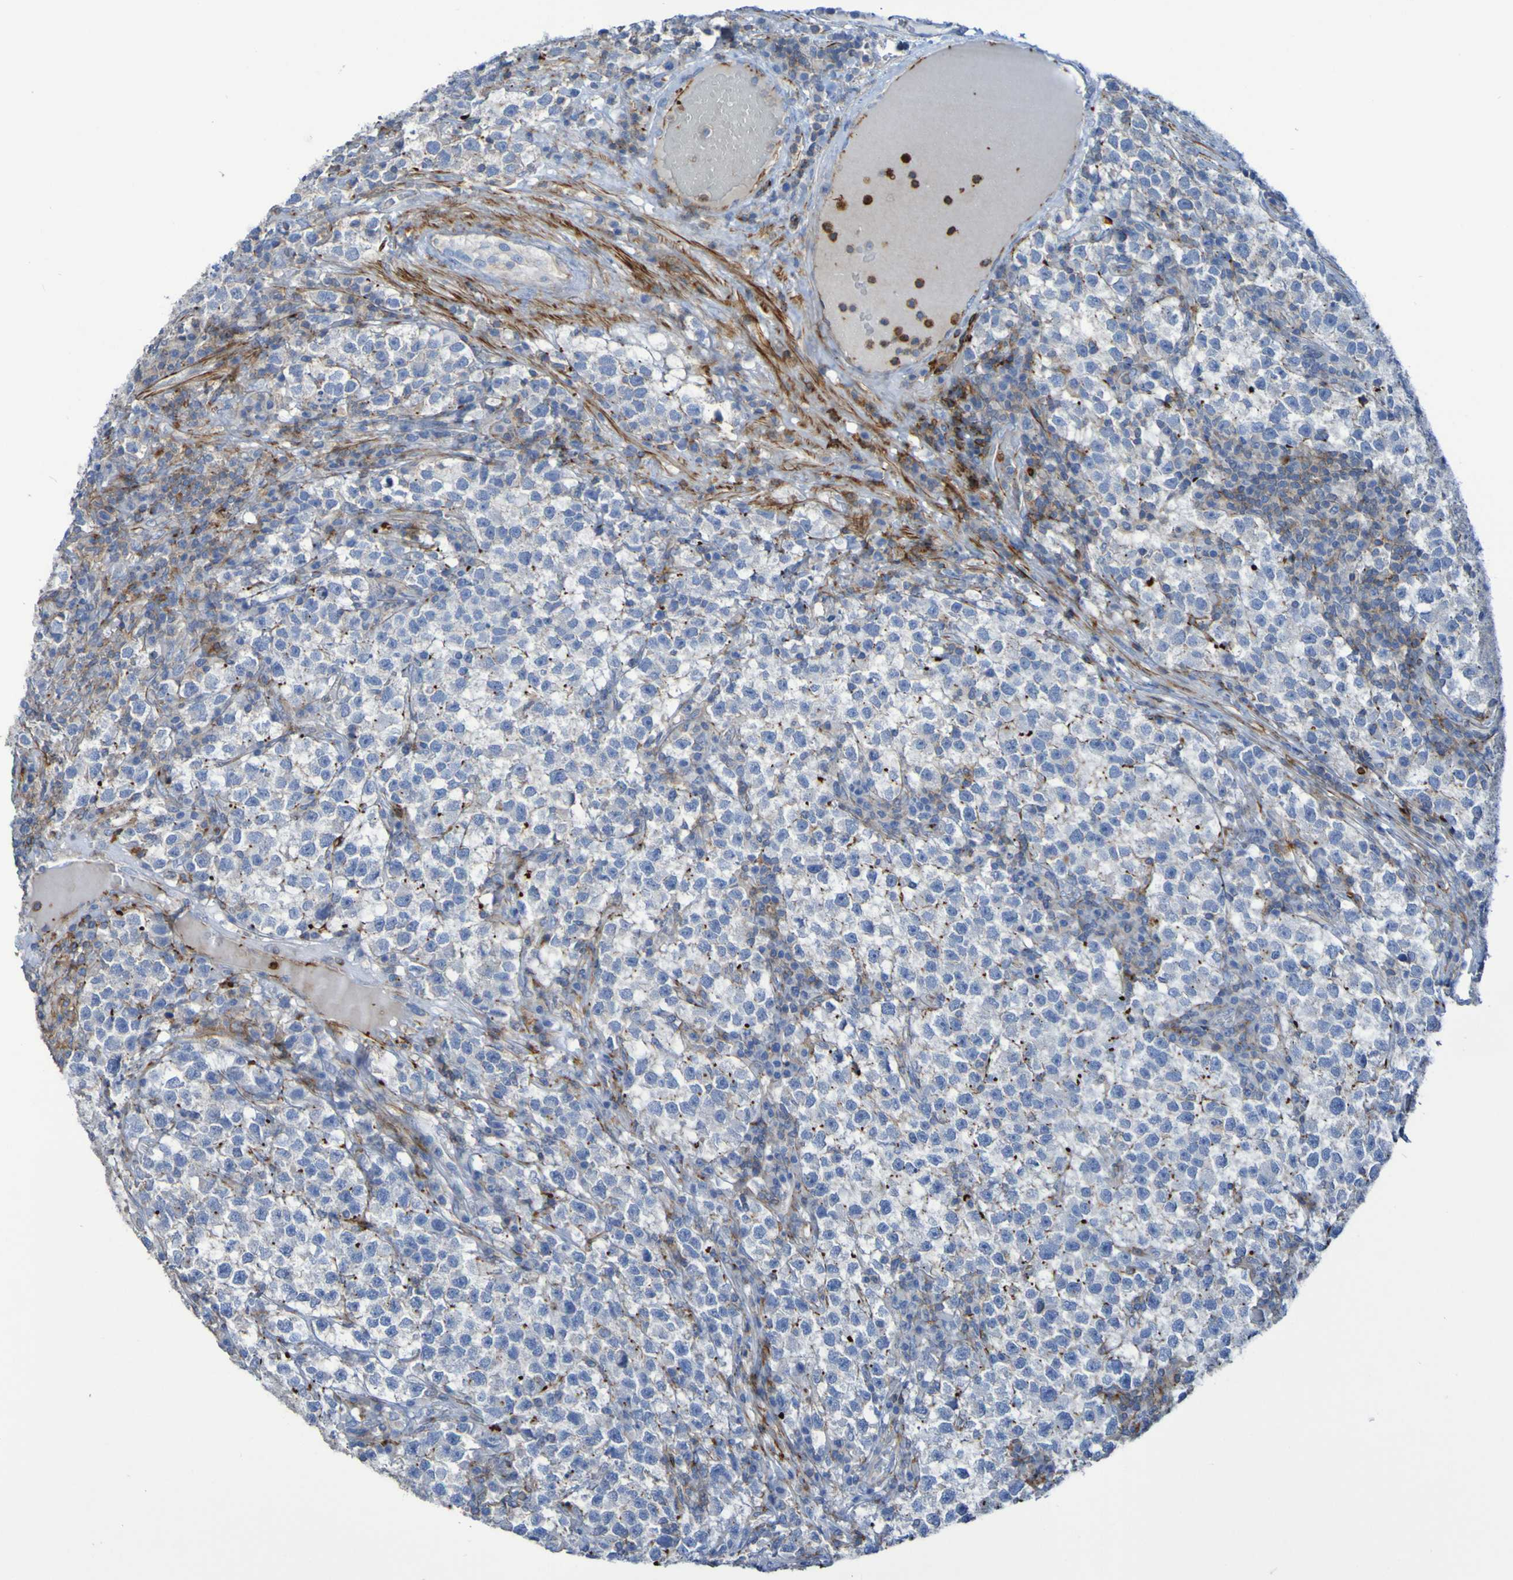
{"staining": {"intensity": "negative", "quantity": "none", "location": "none"}, "tissue": "testis cancer", "cell_type": "Tumor cells", "image_type": "cancer", "snomed": [{"axis": "morphology", "description": "Seminoma, NOS"}, {"axis": "topography", "description": "Testis"}], "caption": "Immunohistochemistry (IHC) photomicrograph of seminoma (testis) stained for a protein (brown), which reveals no positivity in tumor cells. The staining is performed using DAB (3,3'-diaminobenzidine) brown chromogen with nuclei counter-stained in using hematoxylin.", "gene": "RNF182", "patient": {"sex": "male", "age": 22}}